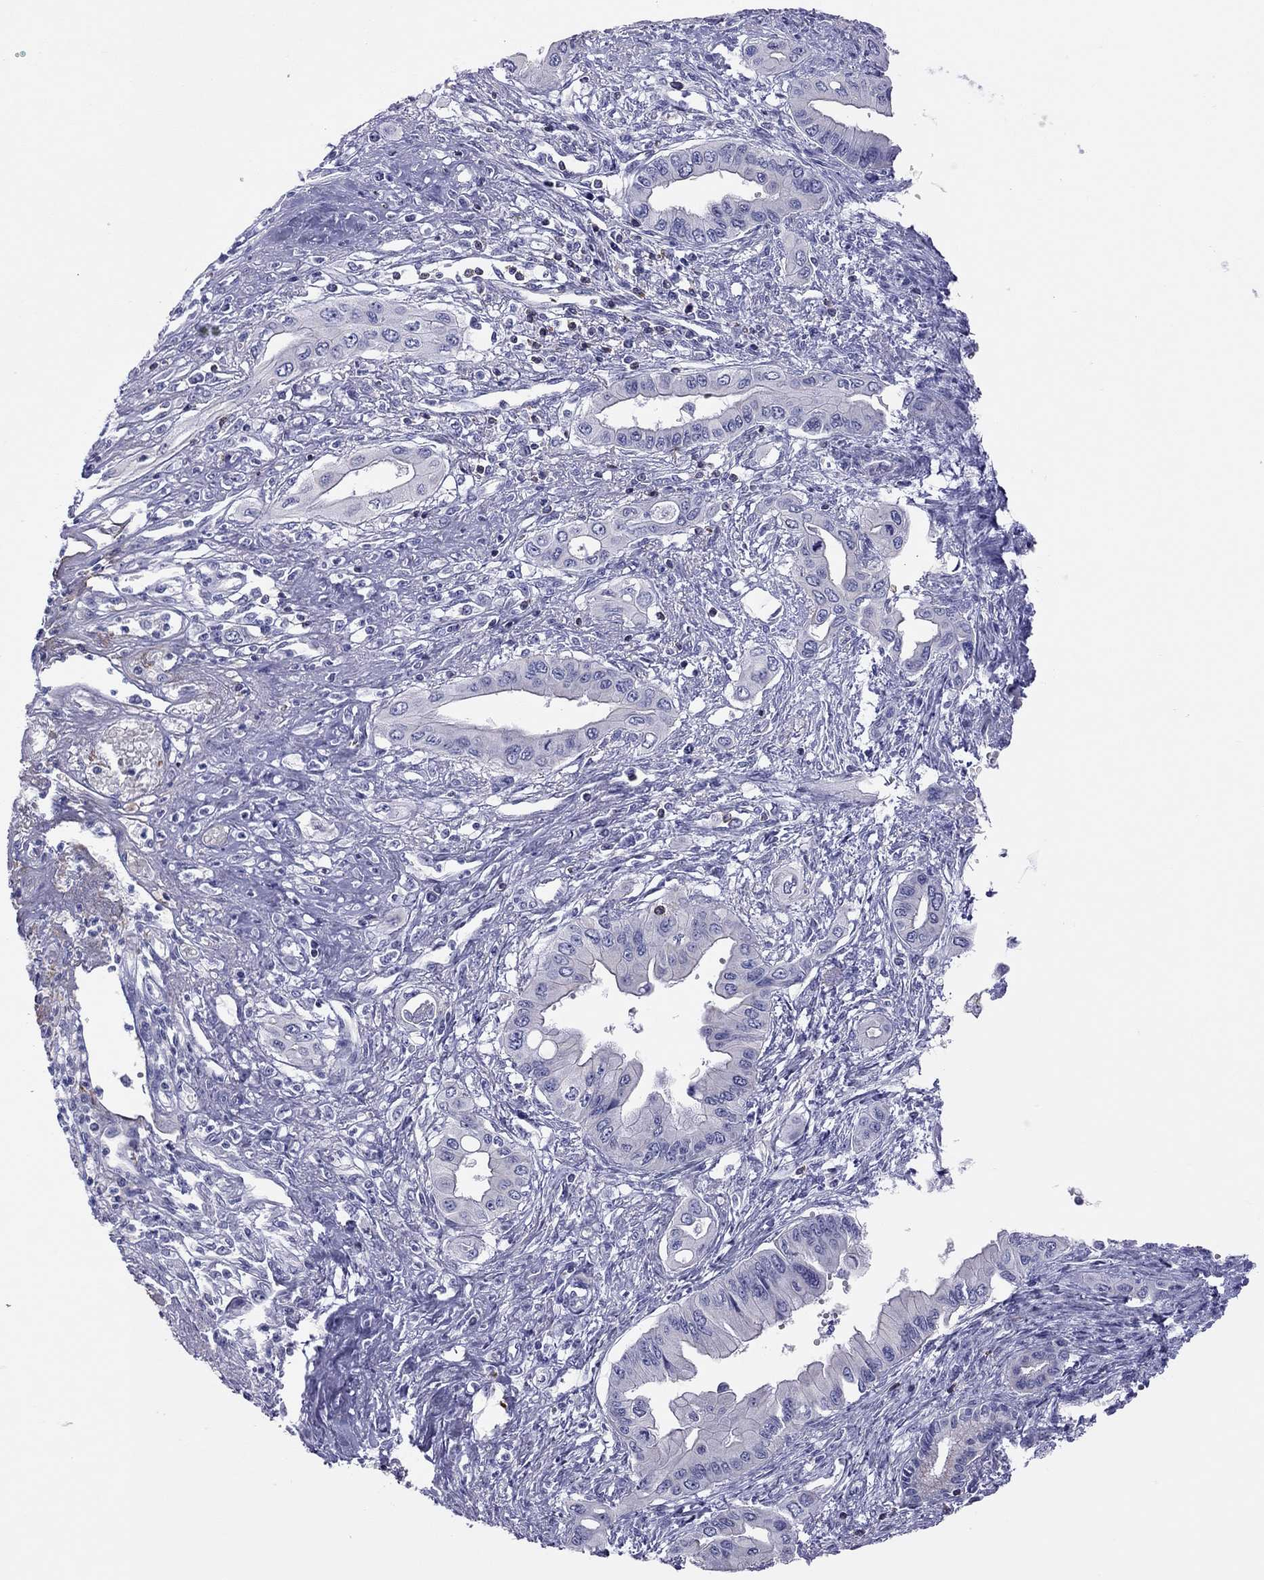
{"staining": {"intensity": "negative", "quantity": "none", "location": "none"}, "tissue": "pancreatic cancer", "cell_type": "Tumor cells", "image_type": "cancer", "snomed": [{"axis": "morphology", "description": "Adenocarcinoma, NOS"}, {"axis": "topography", "description": "Pancreas"}], "caption": "Immunohistochemistry of human pancreatic cancer reveals no staining in tumor cells.", "gene": "MND1", "patient": {"sex": "female", "age": 62}}